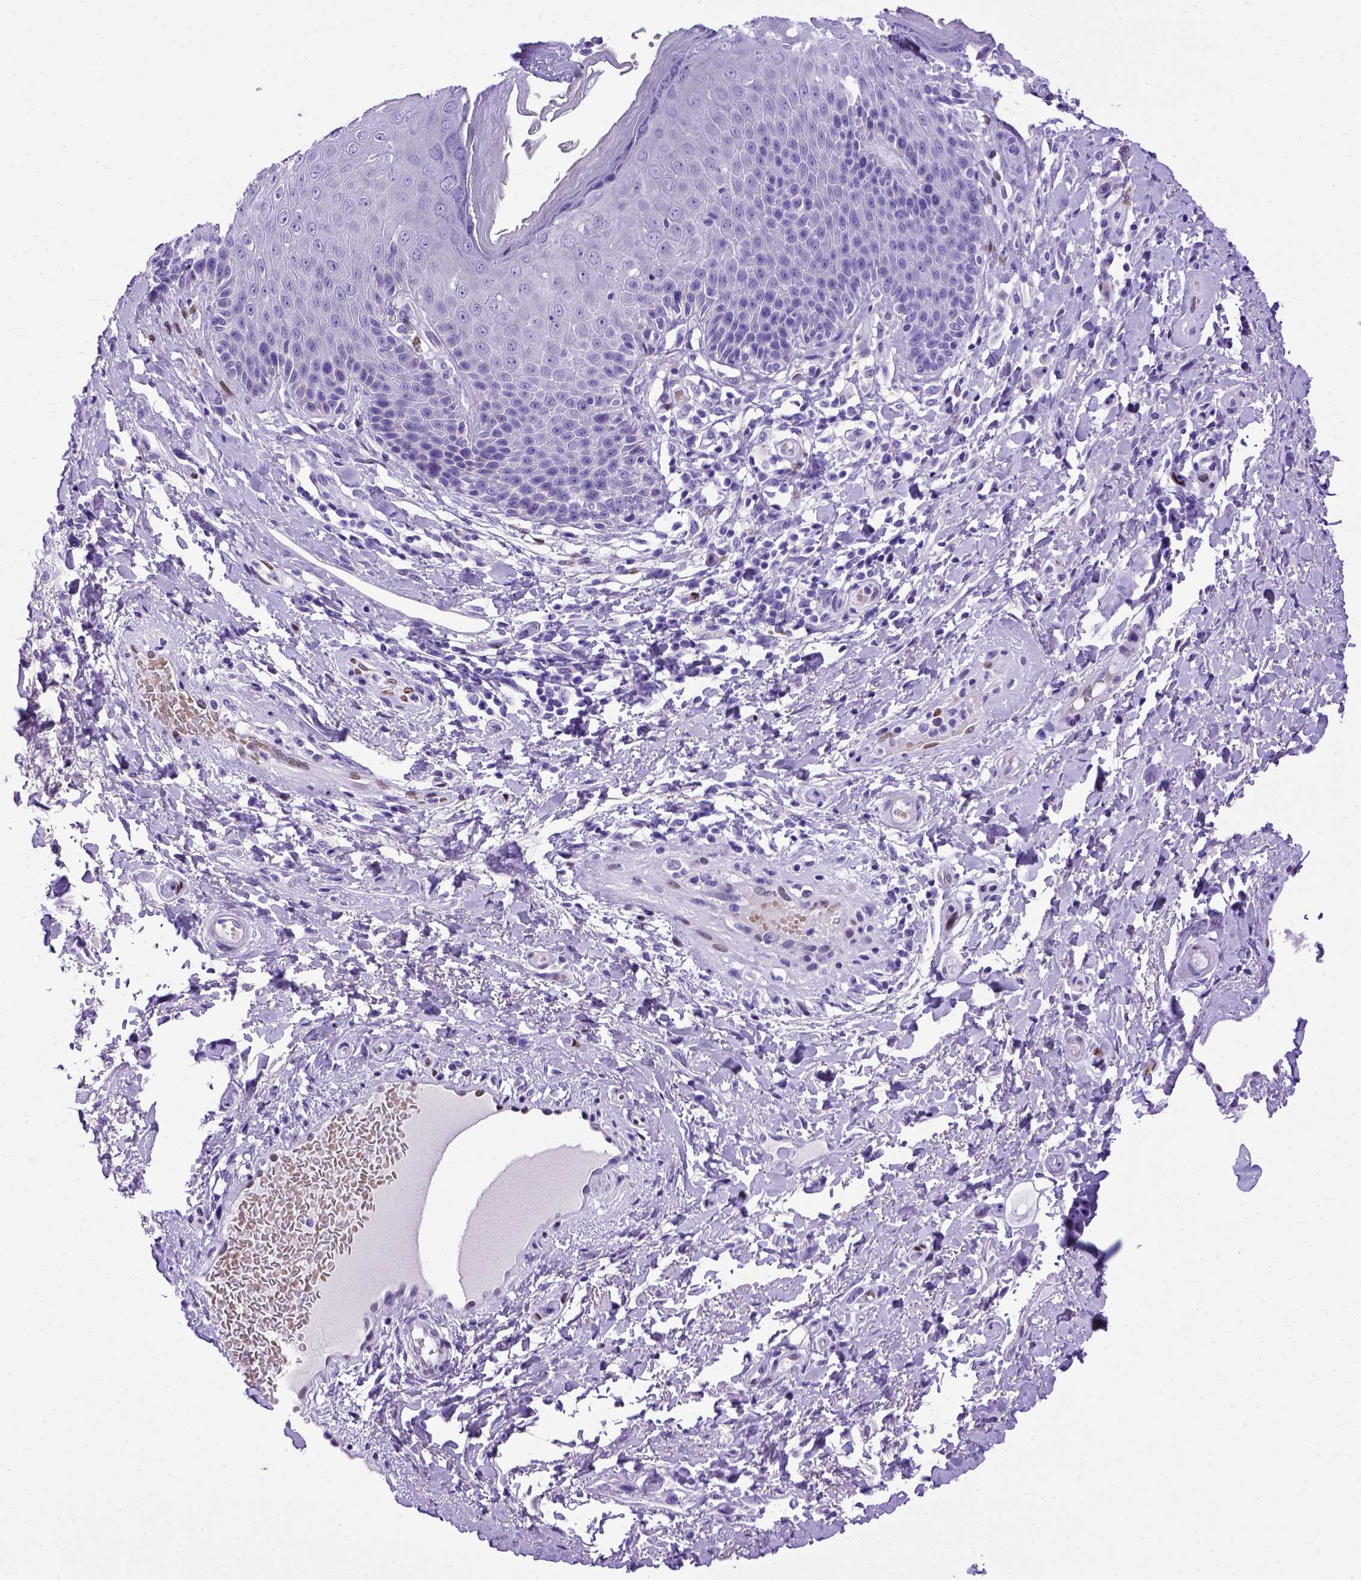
{"staining": {"intensity": "negative", "quantity": "none", "location": "none"}, "tissue": "skin", "cell_type": "Epidermal cells", "image_type": "normal", "snomed": [{"axis": "morphology", "description": "Normal tissue, NOS"}, {"axis": "topography", "description": "Anal"}, {"axis": "topography", "description": "Peripheral nerve tissue"}], "caption": "A micrograph of skin stained for a protein displays no brown staining in epidermal cells.", "gene": "MEOX2", "patient": {"sex": "male", "age": 51}}